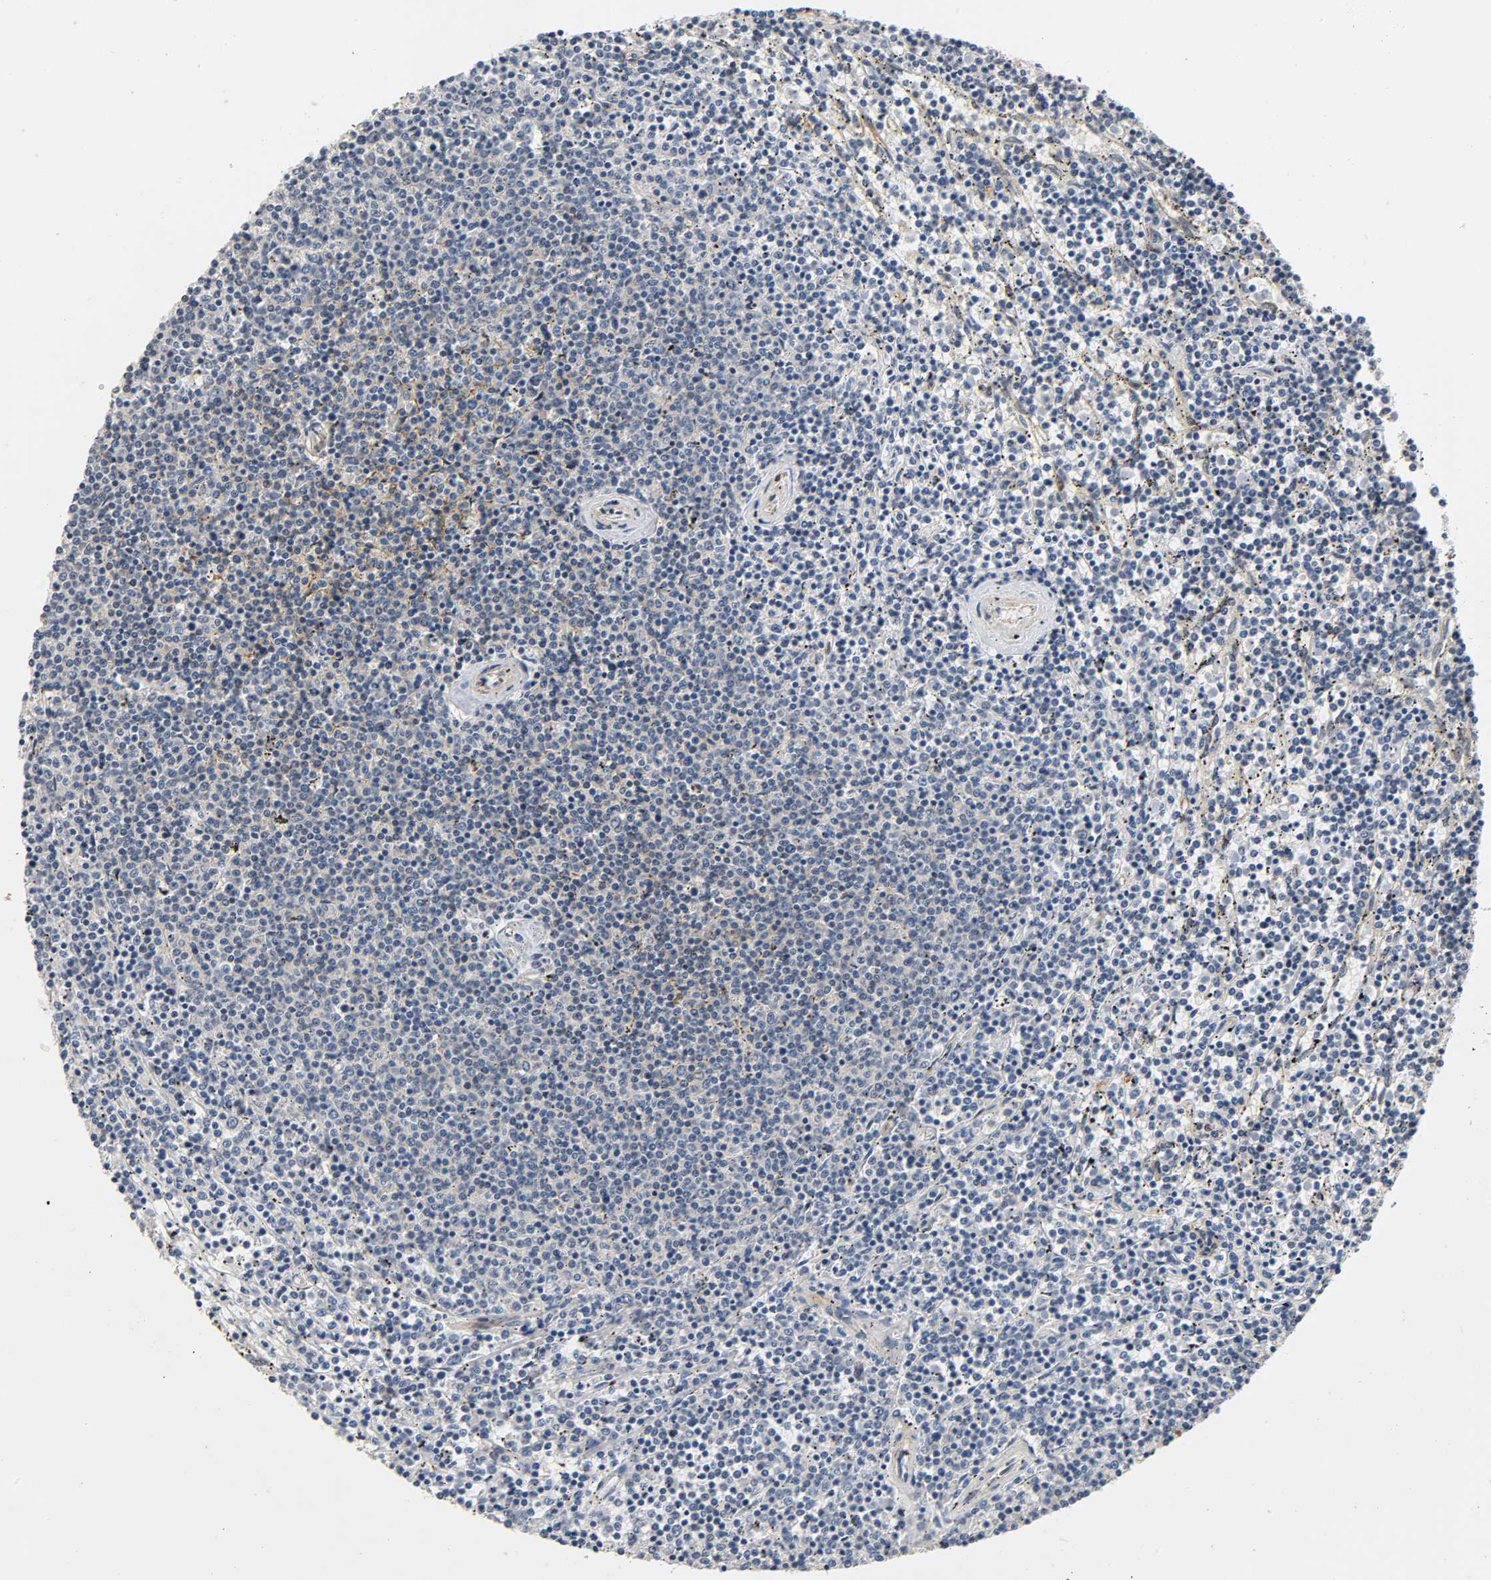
{"staining": {"intensity": "weak", "quantity": "25%-75%", "location": "cytoplasmic/membranous"}, "tissue": "lymphoma", "cell_type": "Tumor cells", "image_type": "cancer", "snomed": [{"axis": "morphology", "description": "Malignant lymphoma, non-Hodgkin's type, Low grade"}, {"axis": "topography", "description": "Spleen"}], "caption": "Malignant lymphoma, non-Hodgkin's type (low-grade) stained with a protein marker demonstrates weak staining in tumor cells.", "gene": "ARPC1A", "patient": {"sex": "female", "age": 50}}